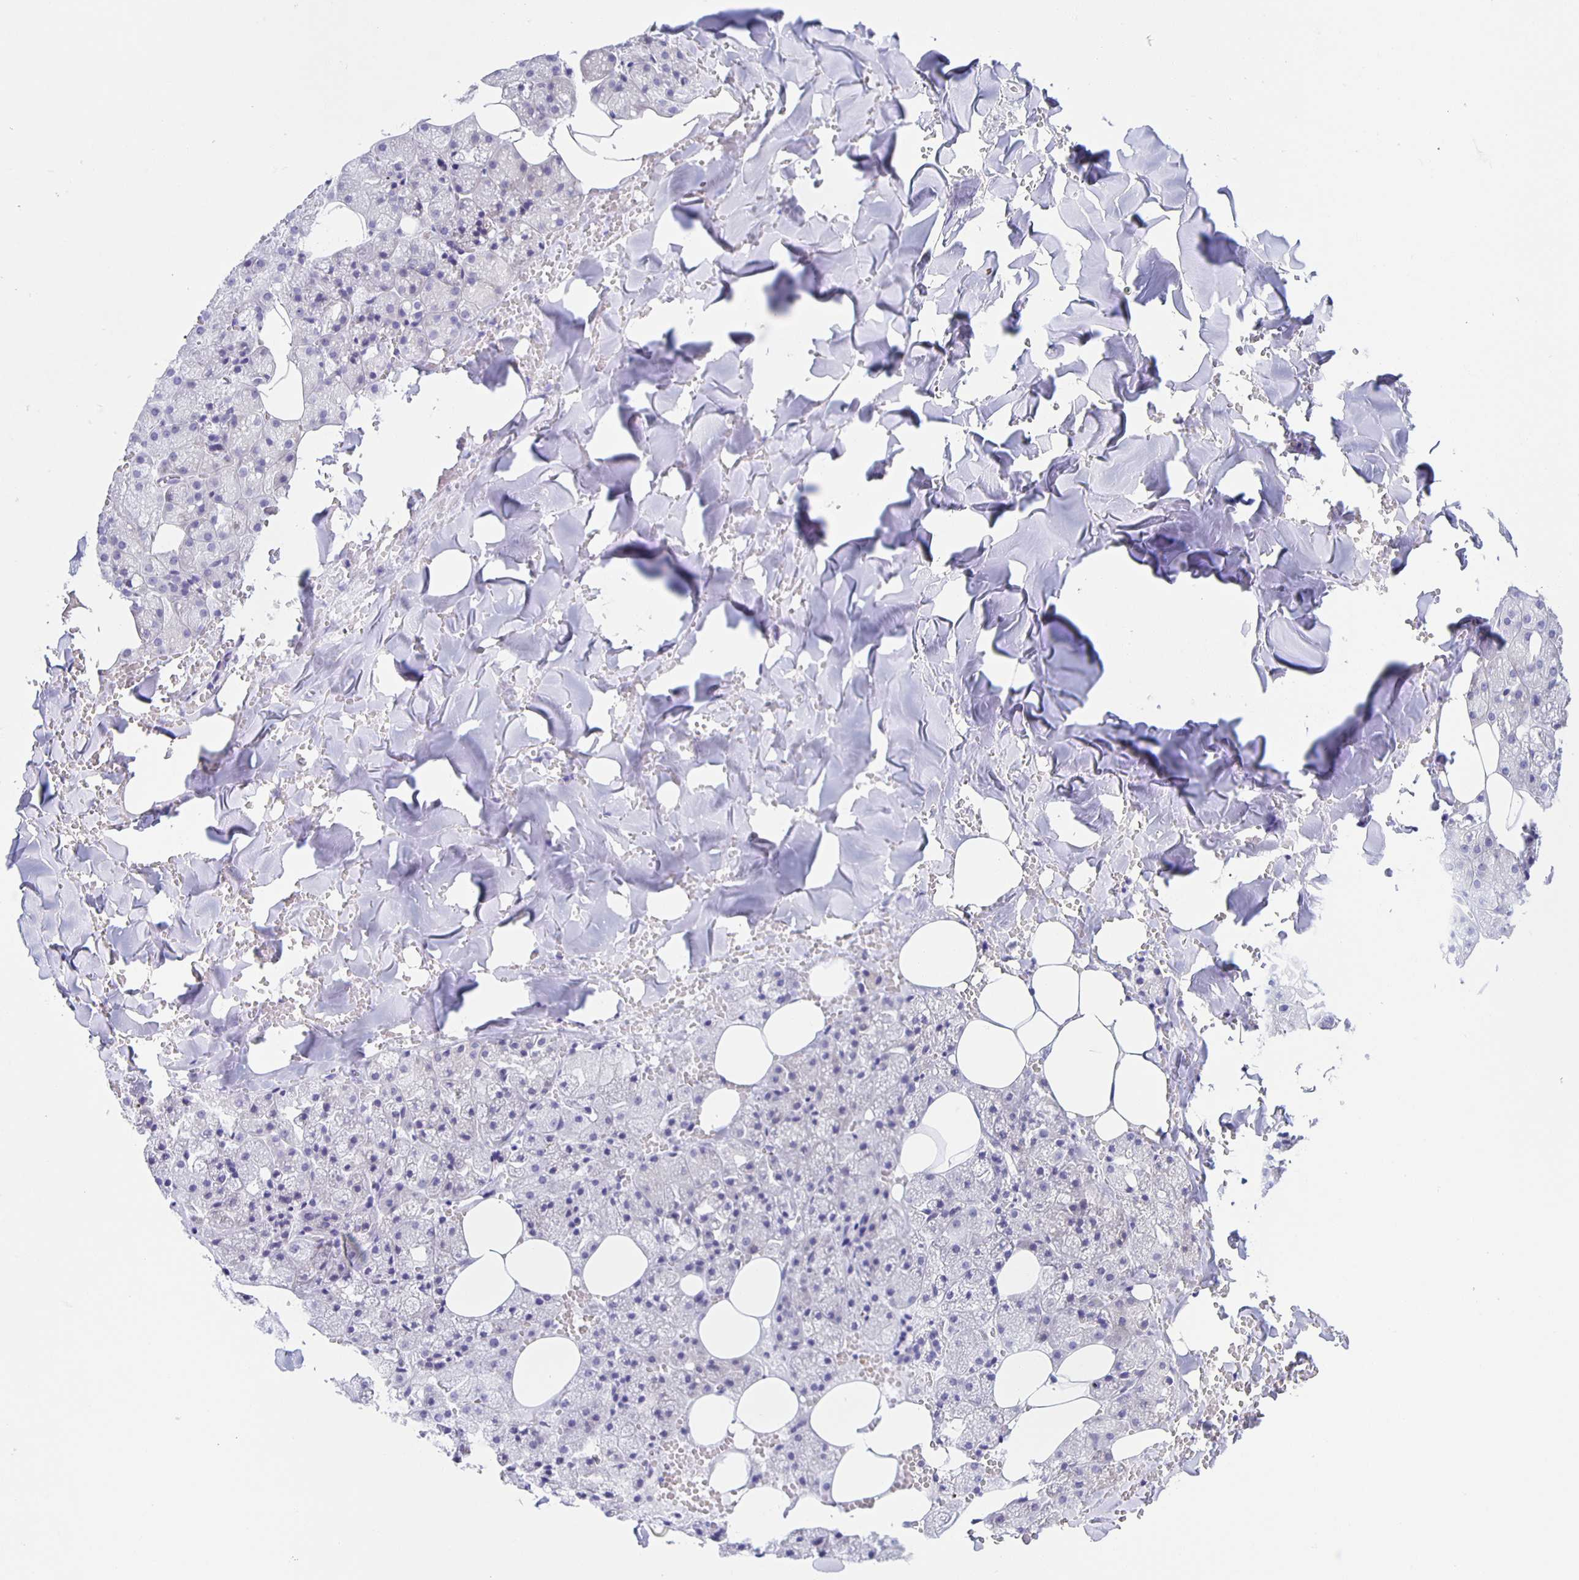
{"staining": {"intensity": "negative", "quantity": "none", "location": "none"}, "tissue": "salivary gland", "cell_type": "Glandular cells", "image_type": "normal", "snomed": [{"axis": "morphology", "description": "Normal tissue, NOS"}, {"axis": "topography", "description": "Salivary gland"}, {"axis": "topography", "description": "Peripheral nerve tissue"}], "caption": "High power microscopy micrograph of an immunohistochemistry micrograph of unremarkable salivary gland, revealing no significant positivity in glandular cells. (DAB immunohistochemistry, high magnification).", "gene": "AQP6", "patient": {"sex": "male", "age": 38}}